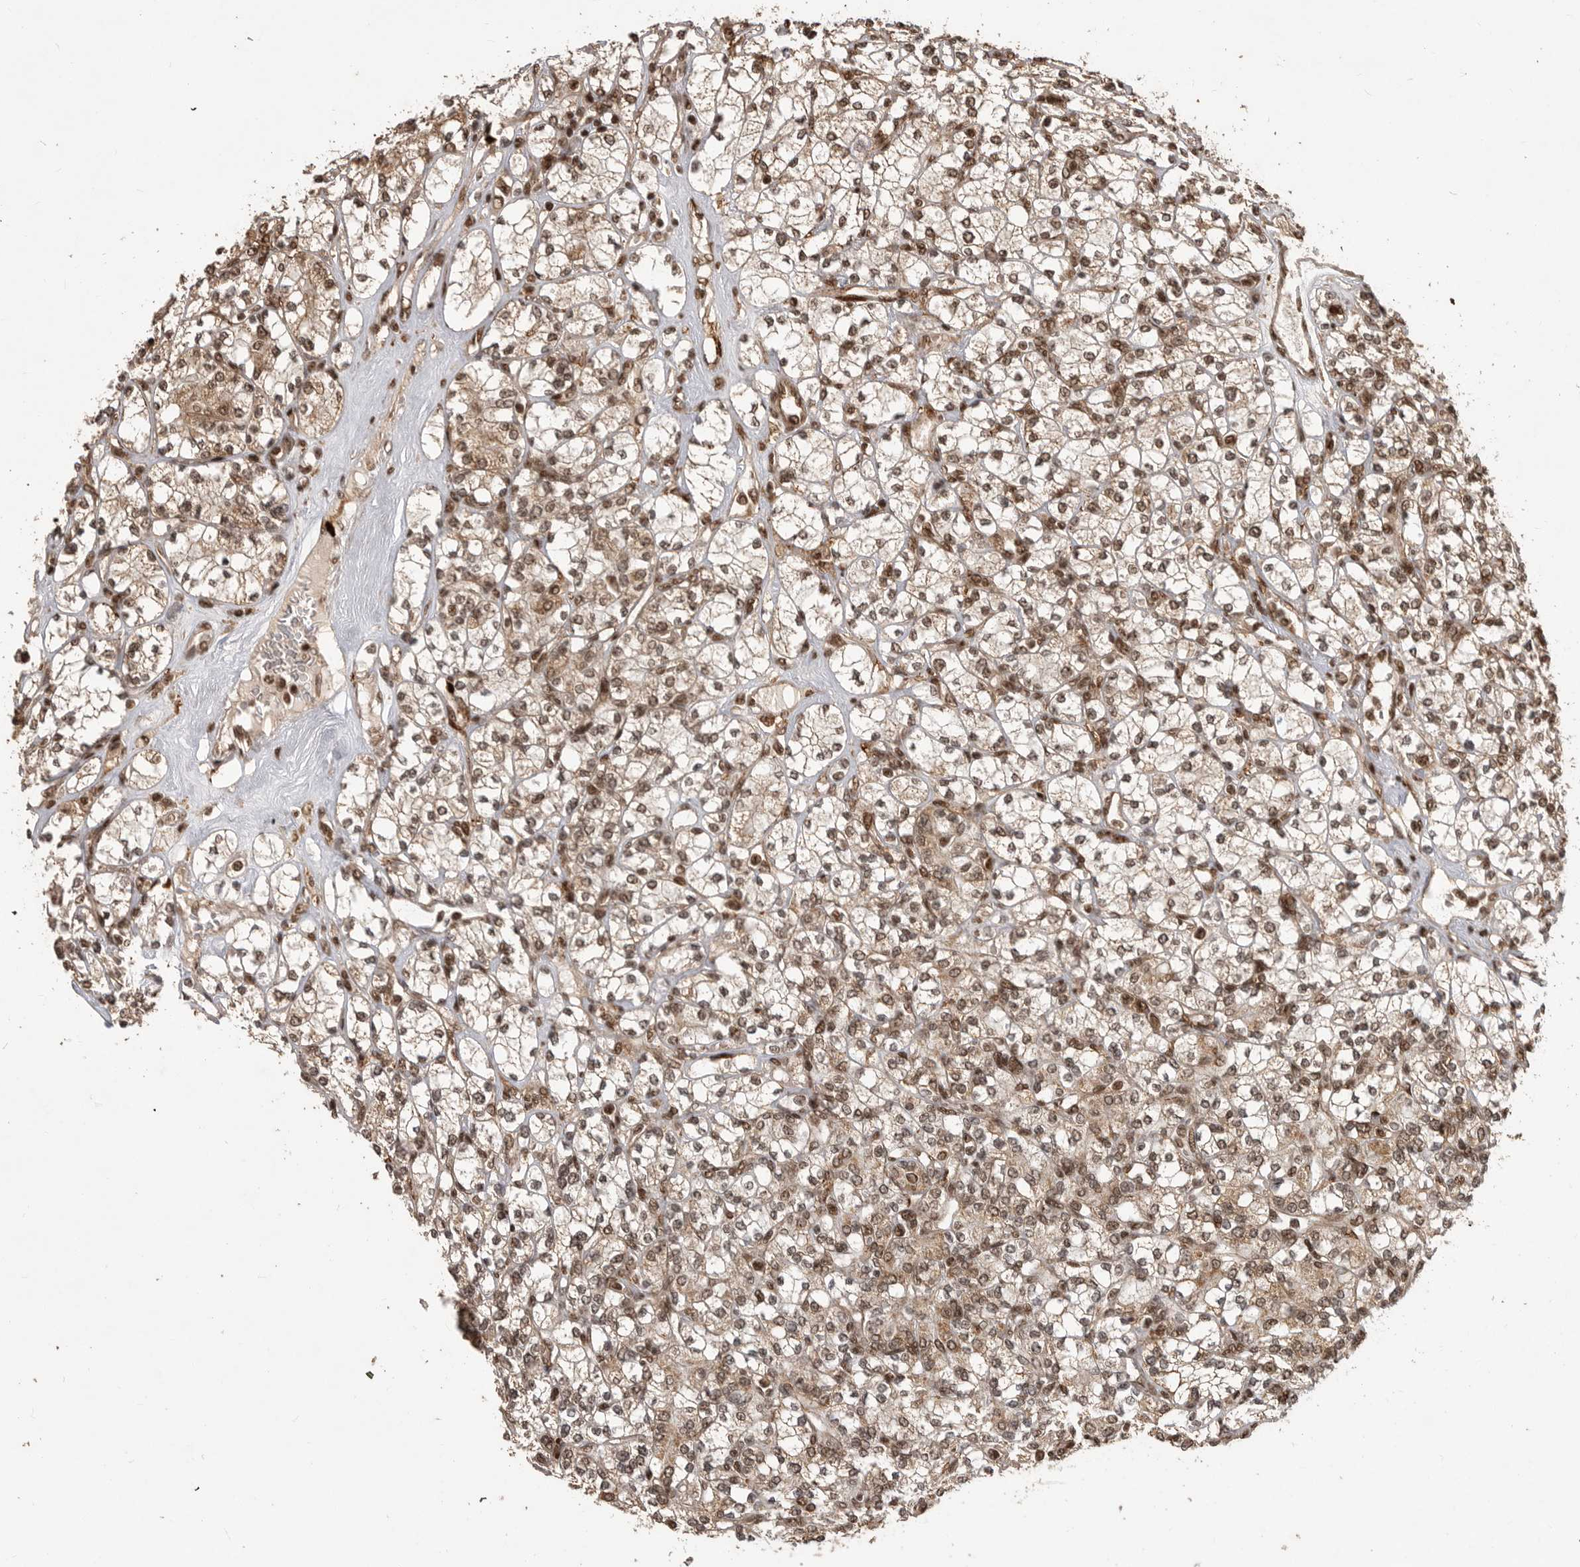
{"staining": {"intensity": "moderate", "quantity": ">75%", "location": "cytoplasmic/membranous,nuclear"}, "tissue": "renal cancer", "cell_type": "Tumor cells", "image_type": "cancer", "snomed": [{"axis": "morphology", "description": "Adenocarcinoma, NOS"}, {"axis": "topography", "description": "Kidney"}], "caption": "Immunohistochemistry (IHC) histopathology image of human renal cancer (adenocarcinoma) stained for a protein (brown), which reveals medium levels of moderate cytoplasmic/membranous and nuclear staining in approximately >75% of tumor cells.", "gene": "PPP1R8", "patient": {"sex": "male", "age": 77}}